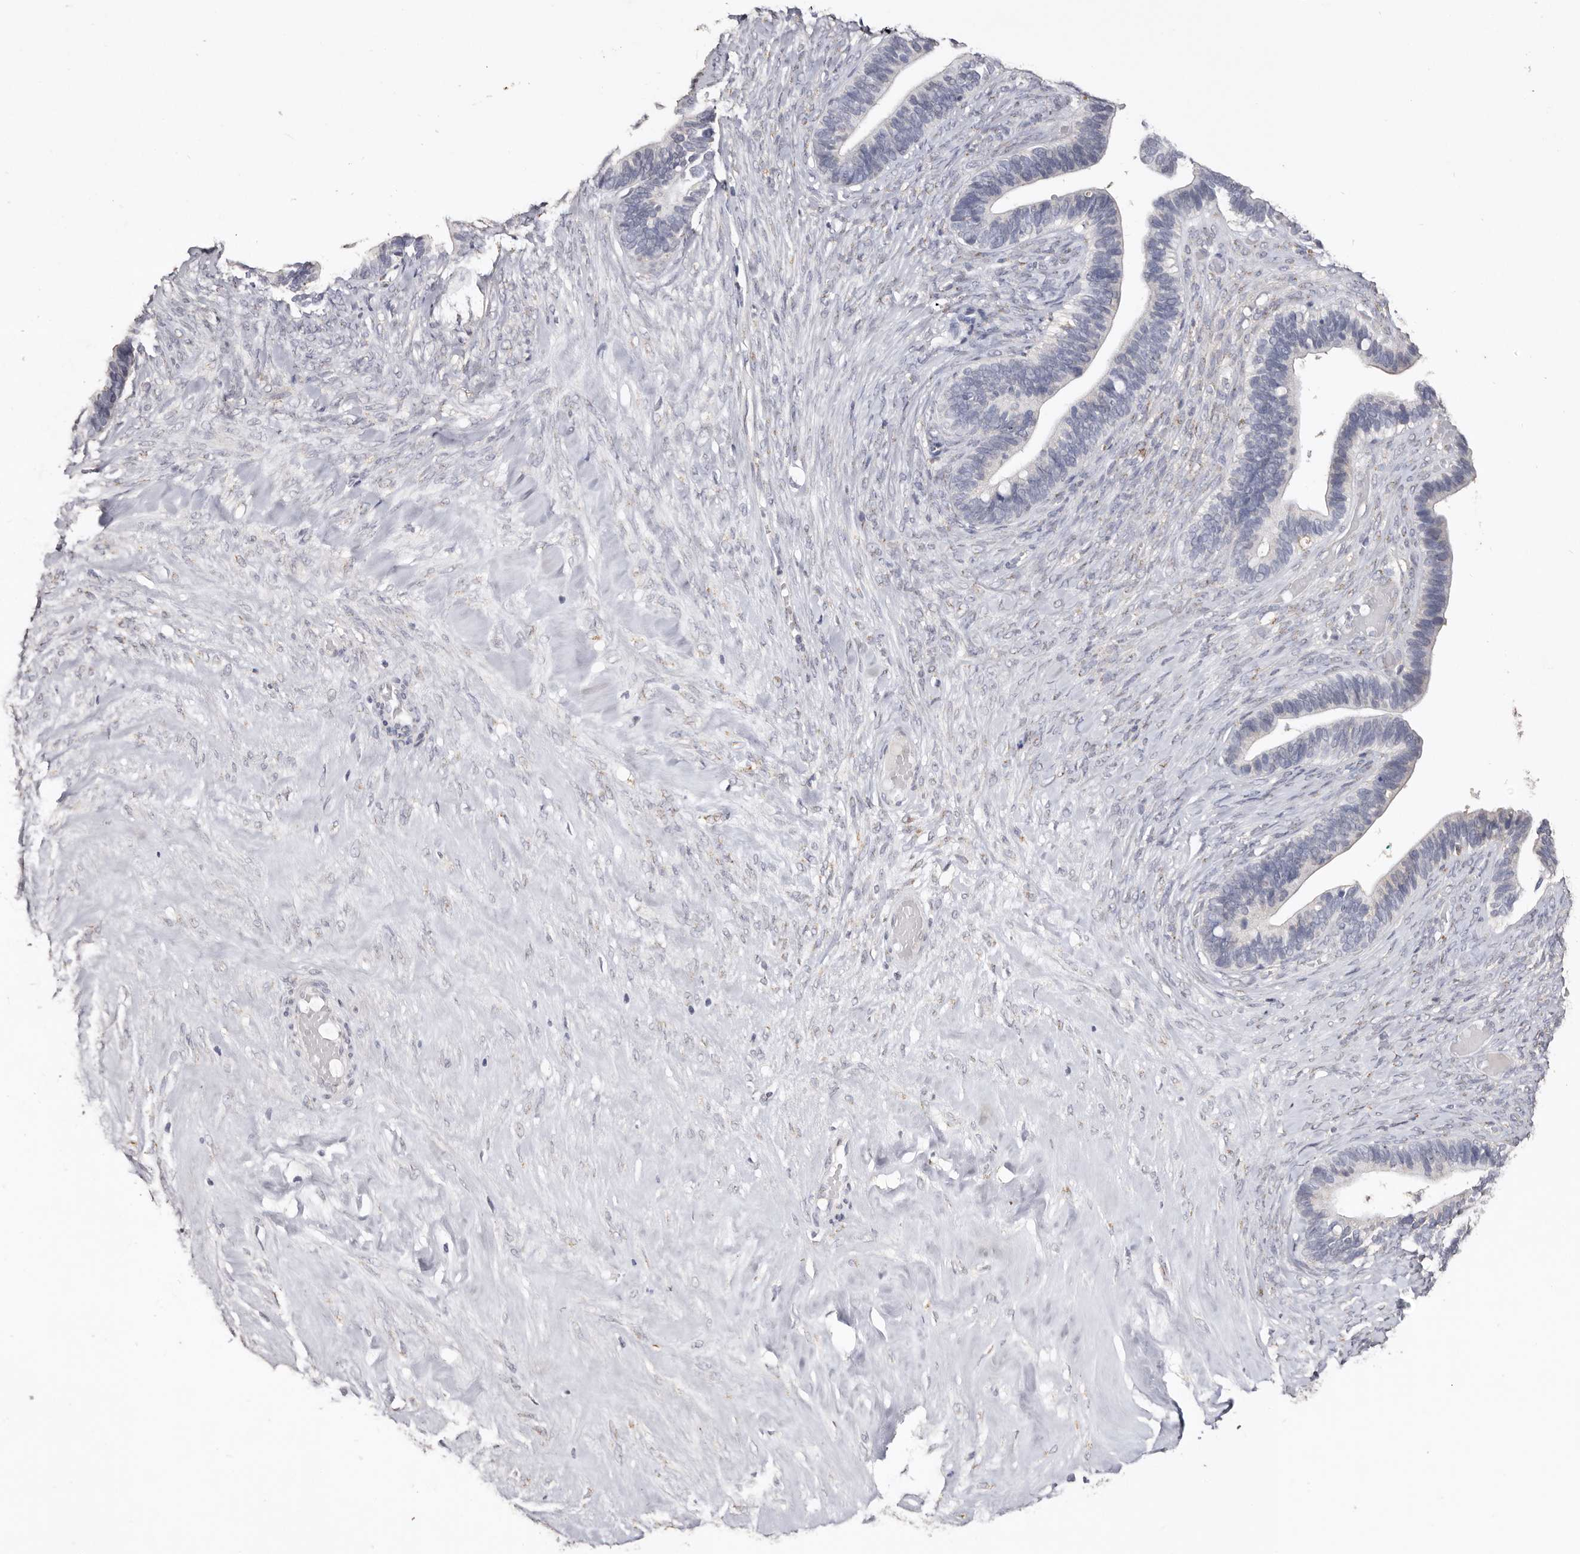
{"staining": {"intensity": "negative", "quantity": "none", "location": "none"}, "tissue": "ovarian cancer", "cell_type": "Tumor cells", "image_type": "cancer", "snomed": [{"axis": "morphology", "description": "Cystadenocarcinoma, serous, NOS"}, {"axis": "topography", "description": "Ovary"}], "caption": "Serous cystadenocarcinoma (ovarian) stained for a protein using immunohistochemistry reveals no positivity tumor cells.", "gene": "LGALS7B", "patient": {"sex": "female", "age": 56}}